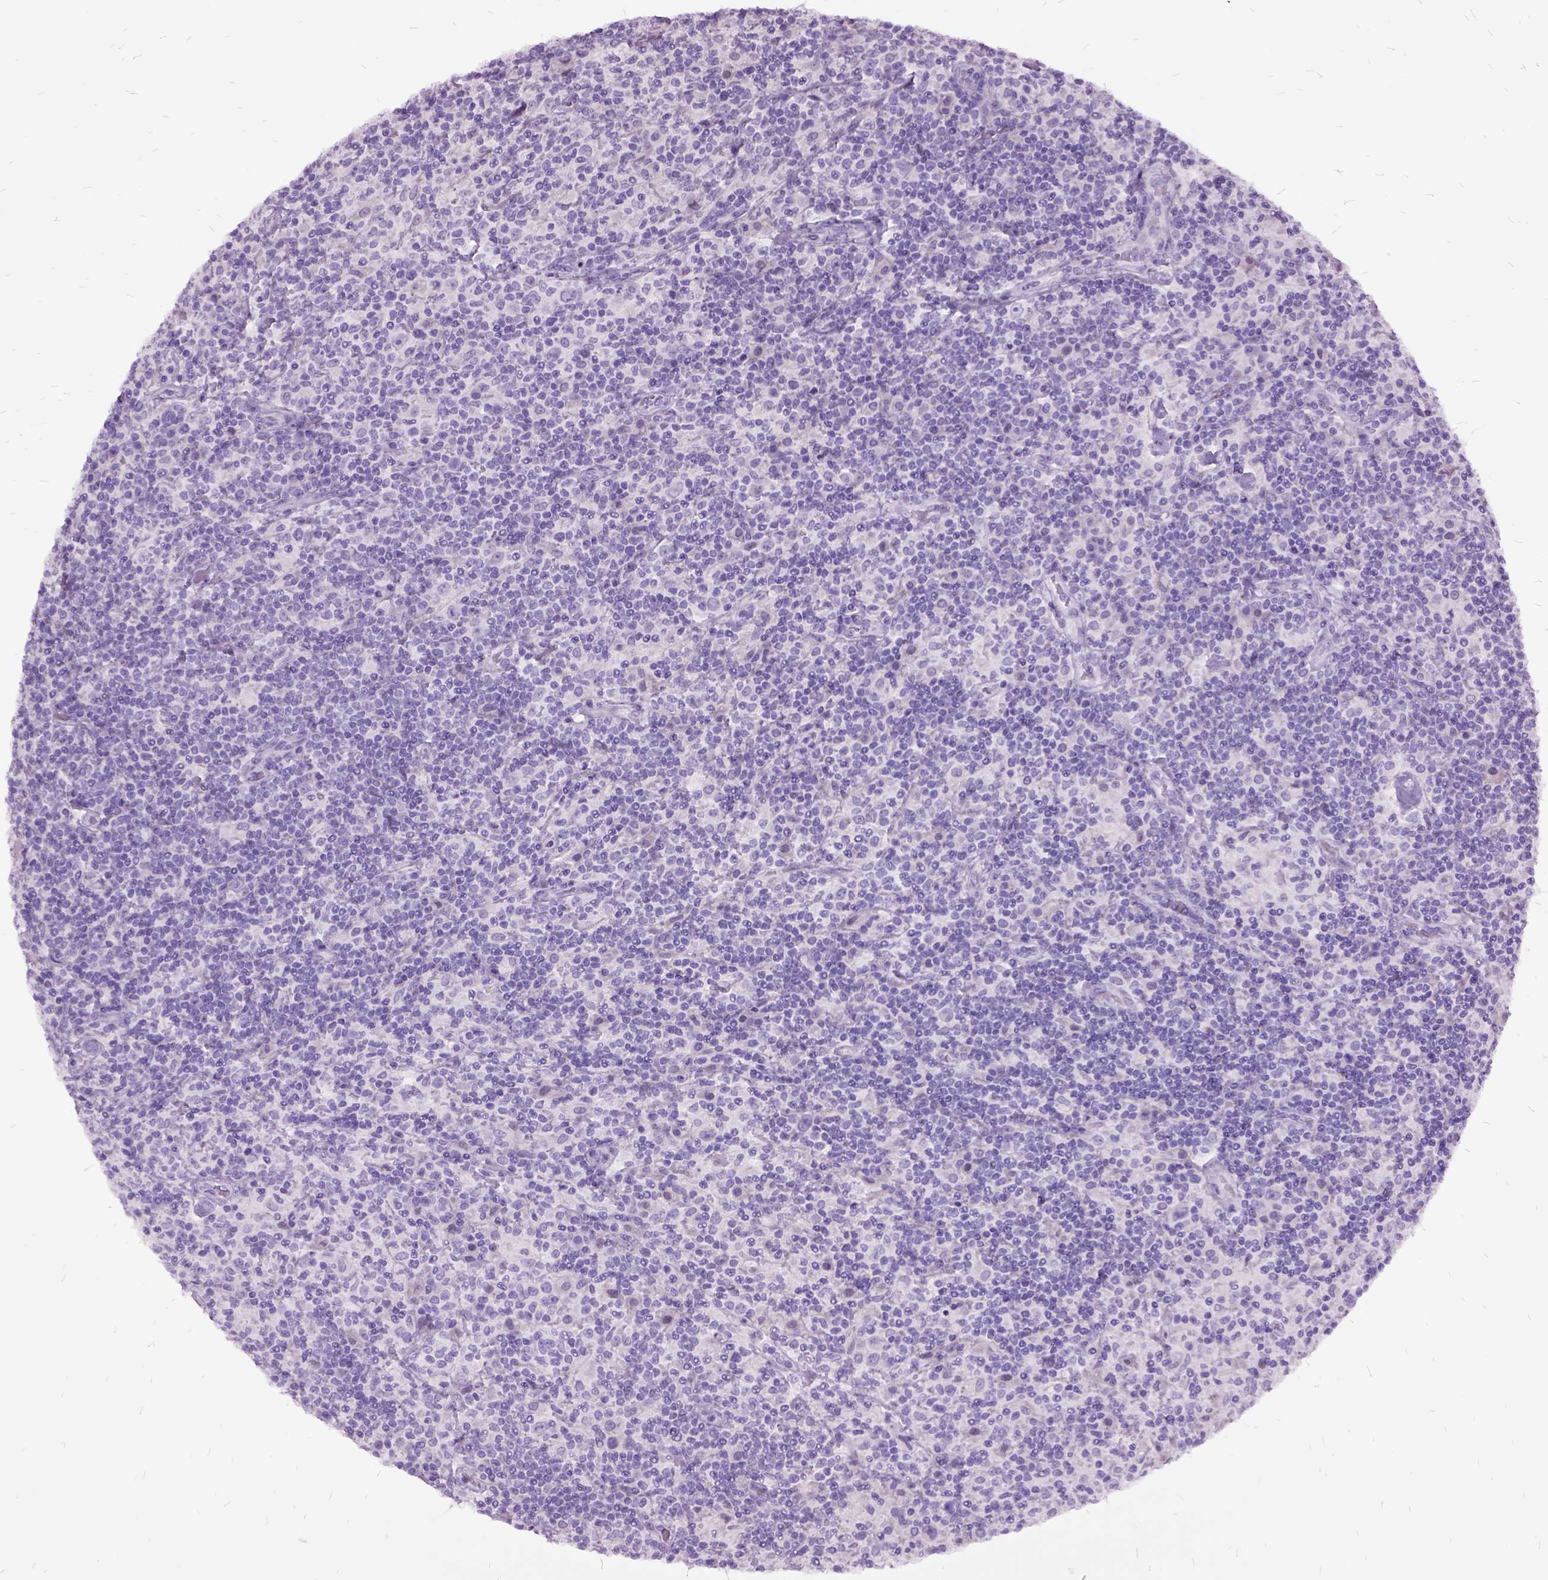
{"staining": {"intensity": "negative", "quantity": "none", "location": "none"}, "tissue": "lymphoma", "cell_type": "Tumor cells", "image_type": "cancer", "snomed": [{"axis": "morphology", "description": "Hodgkin's disease, NOS"}, {"axis": "topography", "description": "Lymph node"}], "caption": "This is an immunohistochemistry histopathology image of human lymphoma. There is no expression in tumor cells.", "gene": "MME", "patient": {"sex": "male", "age": 70}}